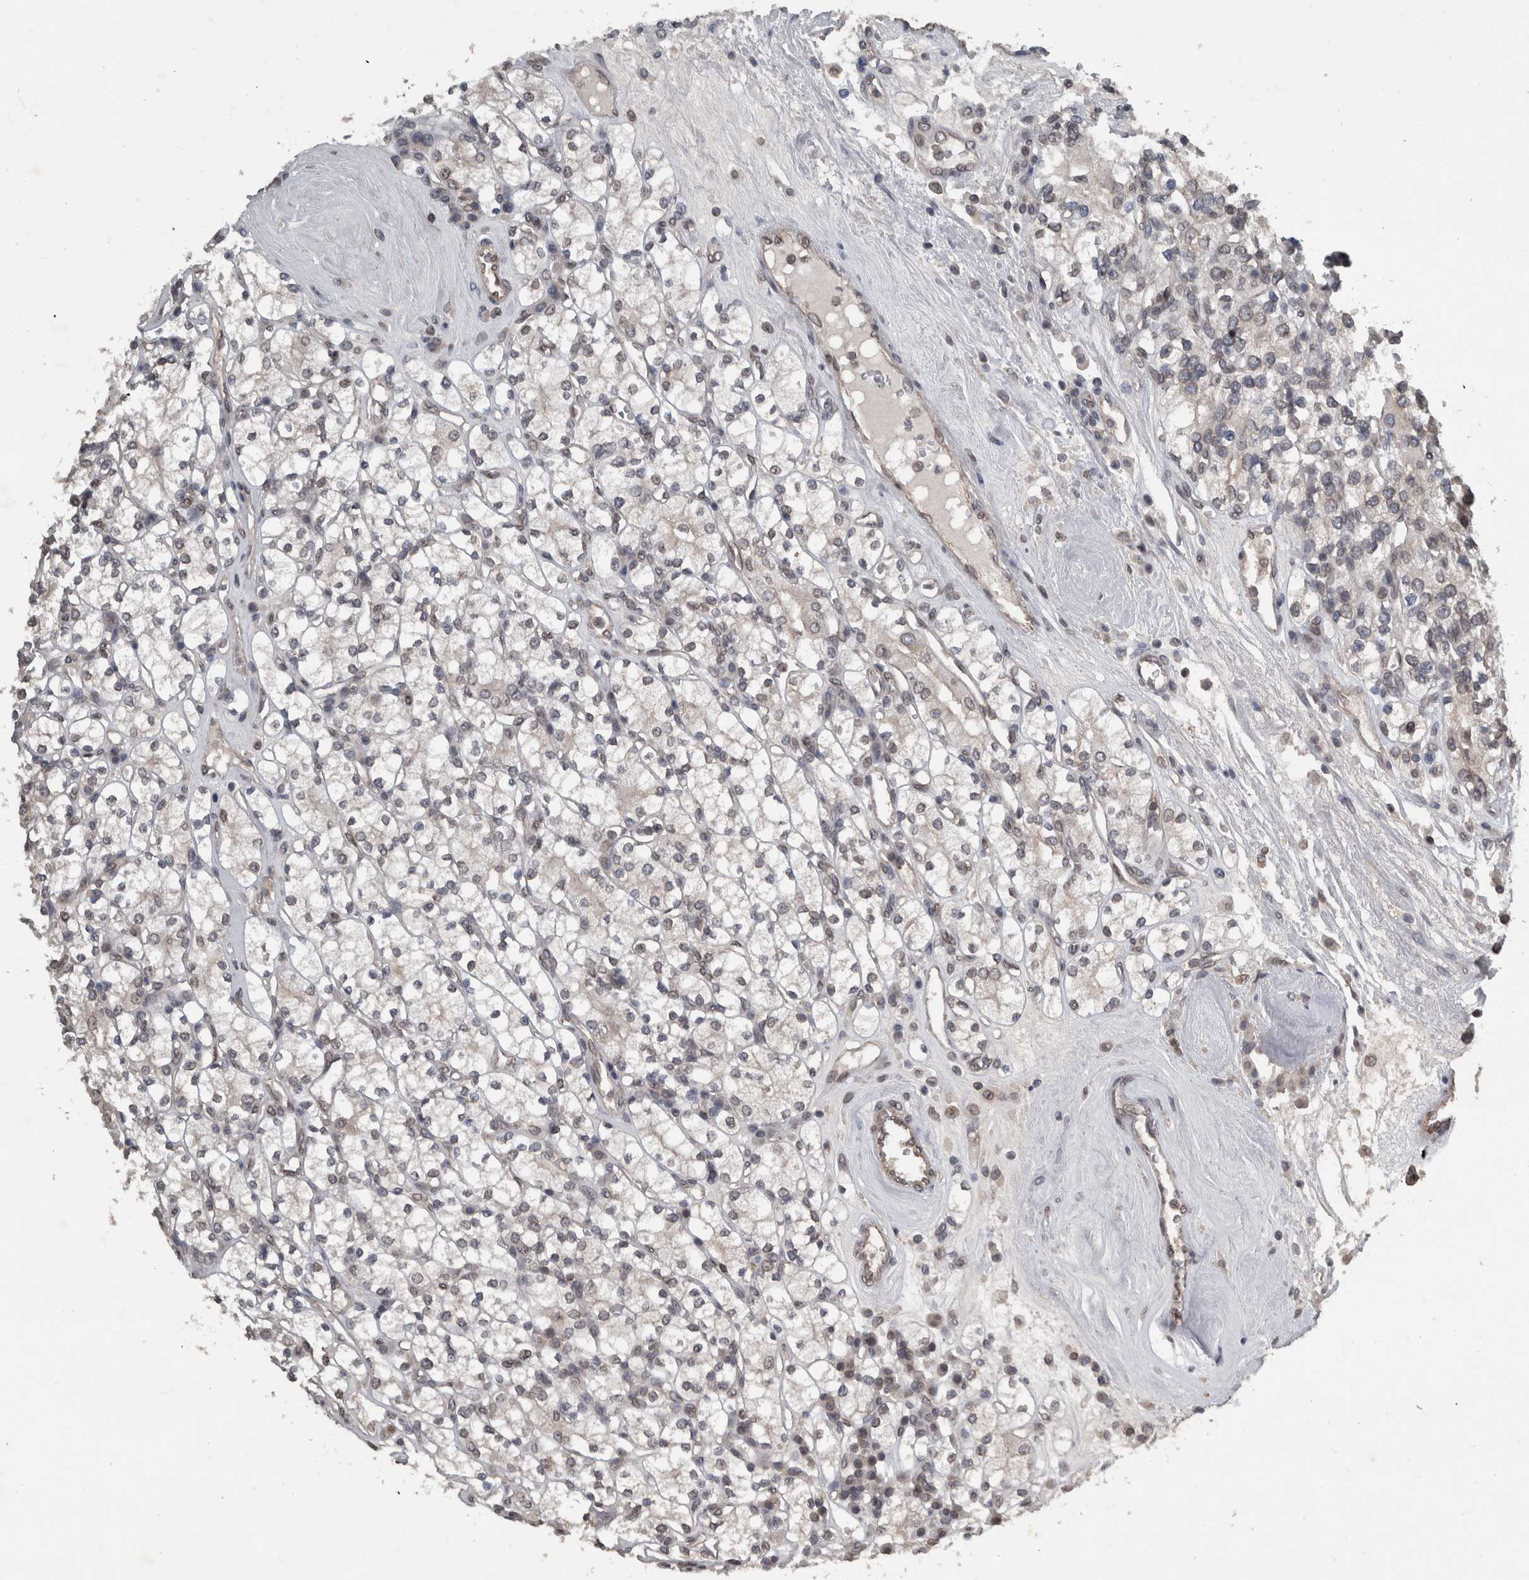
{"staining": {"intensity": "weak", "quantity": "25%-75%", "location": "cytoplasmic/membranous,nuclear"}, "tissue": "renal cancer", "cell_type": "Tumor cells", "image_type": "cancer", "snomed": [{"axis": "morphology", "description": "Adenocarcinoma, NOS"}, {"axis": "topography", "description": "Kidney"}], "caption": "A low amount of weak cytoplasmic/membranous and nuclear positivity is appreciated in about 25%-75% of tumor cells in renal cancer tissue.", "gene": "RANBP2", "patient": {"sex": "male", "age": 77}}